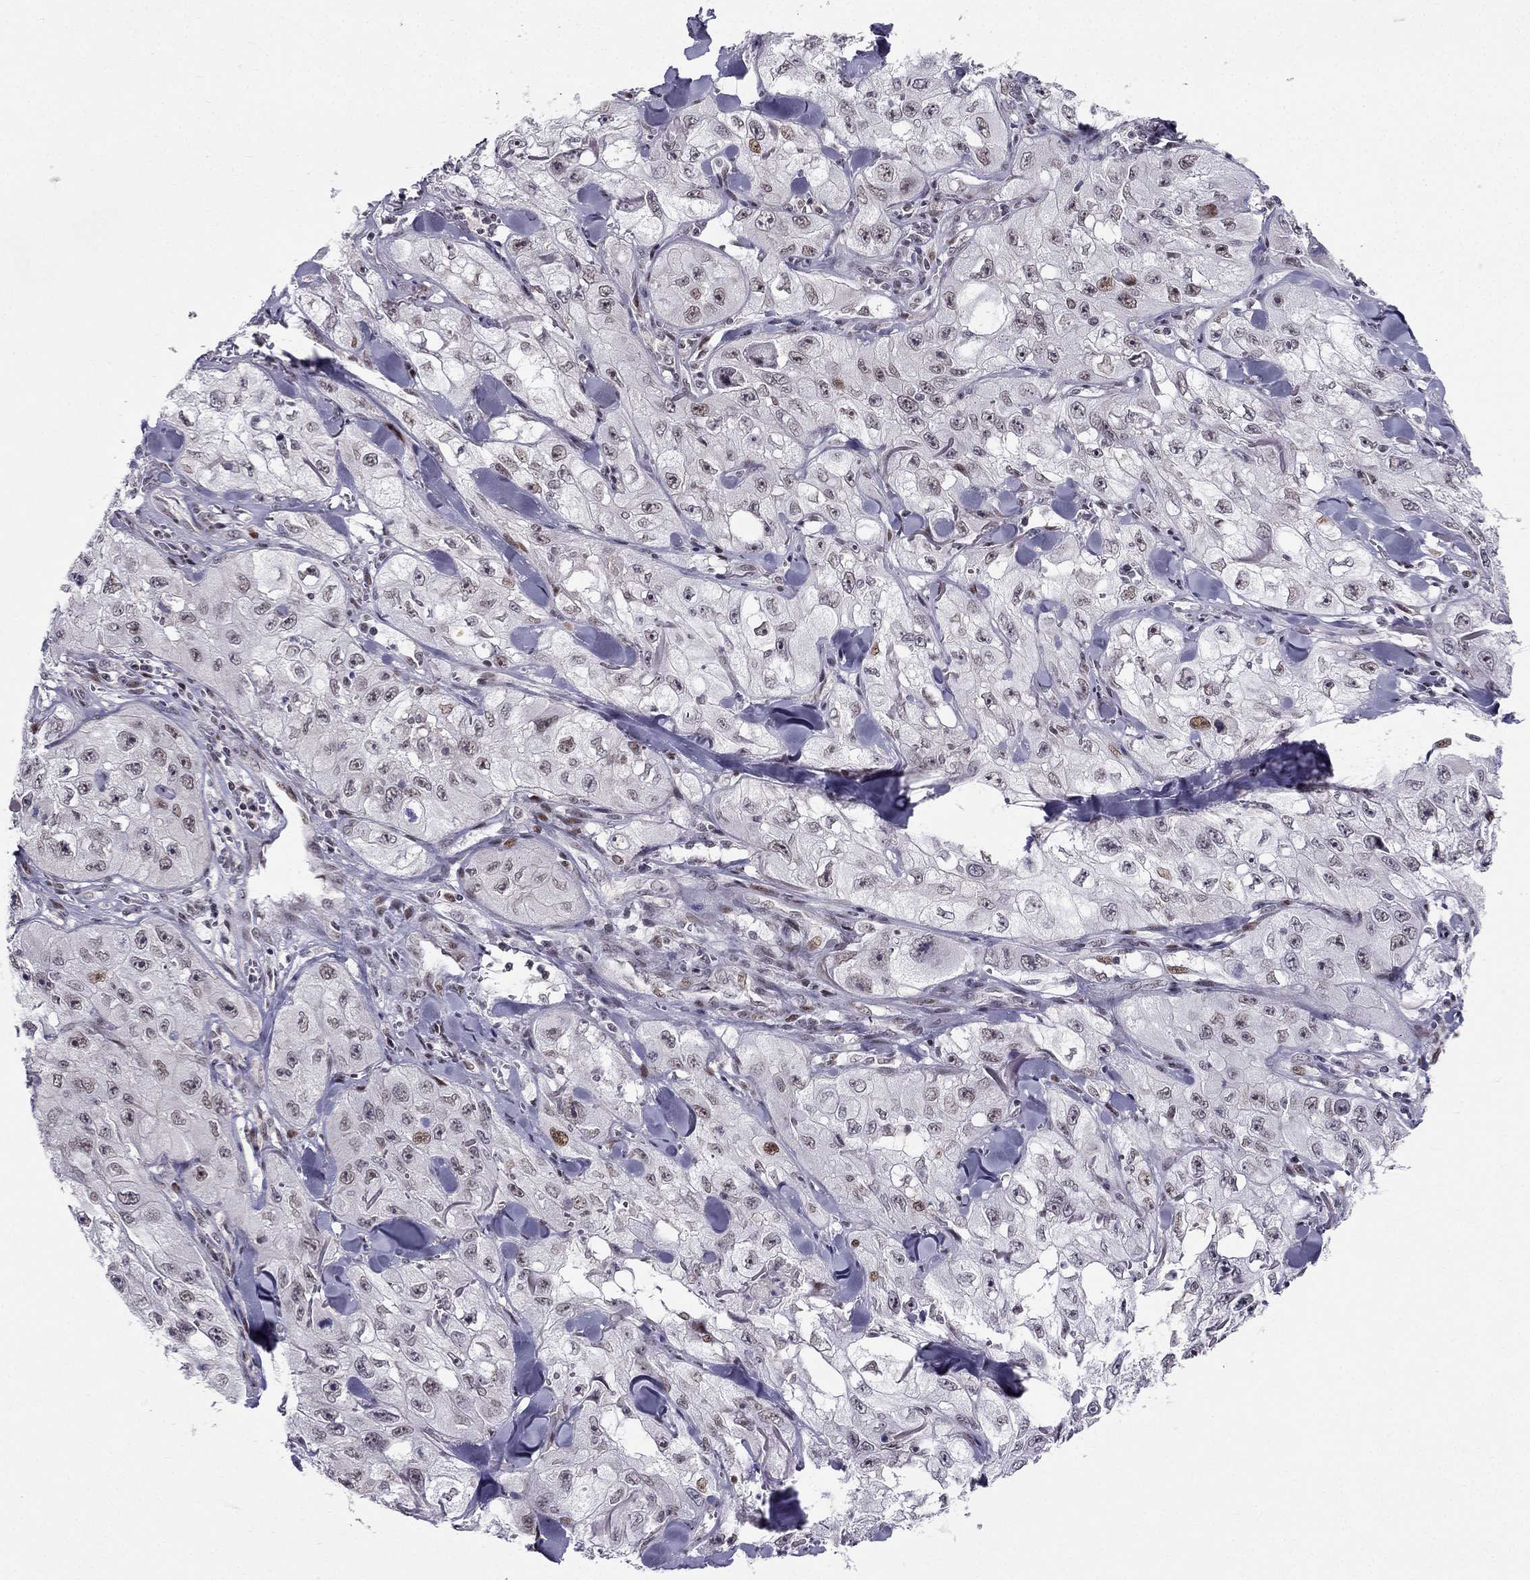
{"staining": {"intensity": "weak", "quantity": "<25%", "location": "nuclear"}, "tissue": "skin cancer", "cell_type": "Tumor cells", "image_type": "cancer", "snomed": [{"axis": "morphology", "description": "Squamous cell carcinoma, NOS"}, {"axis": "topography", "description": "Skin"}, {"axis": "topography", "description": "Subcutis"}], "caption": "This is an immunohistochemistry (IHC) photomicrograph of skin cancer. There is no expression in tumor cells.", "gene": "RPRD2", "patient": {"sex": "male", "age": 73}}